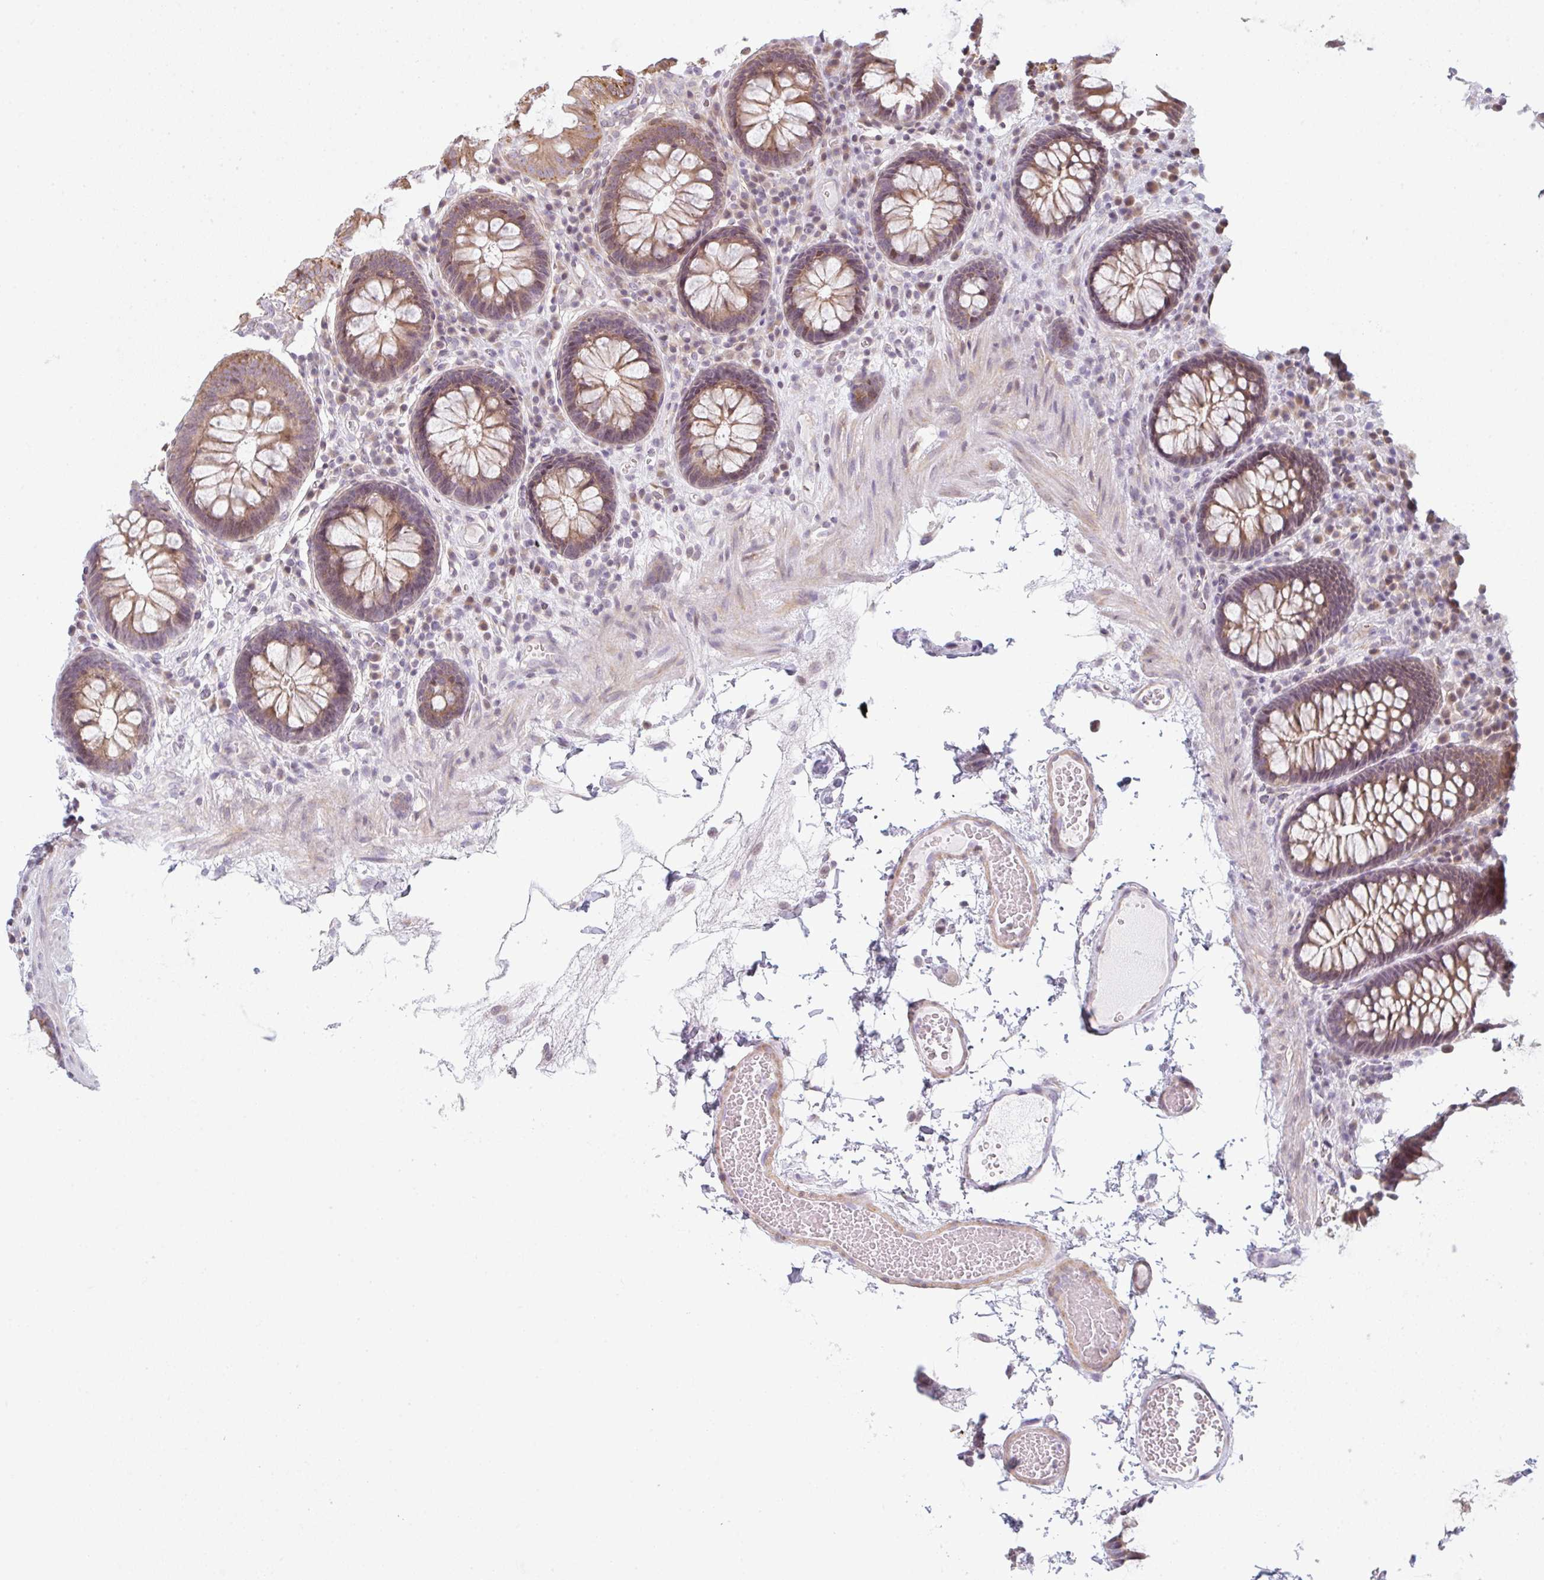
{"staining": {"intensity": "negative", "quantity": "none", "location": "none"}, "tissue": "colon", "cell_type": "Endothelial cells", "image_type": "normal", "snomed": [{"axis": "morphology", "description": "Normal tissue, NOS"}, {"axis": "topography", "description": "Colon"}, {"axis": "topography", "description": "Peripheral nerve tissue"}], "caption": "DAB immunohistochemical staining of unremarkable human colon exhibits no significant expression in endothelial cells. (DAB IHC visualized using brightfield microscopy, high magnification).", "gene": "TMEM237", "patient": {"sex": "male", "age": 84}}